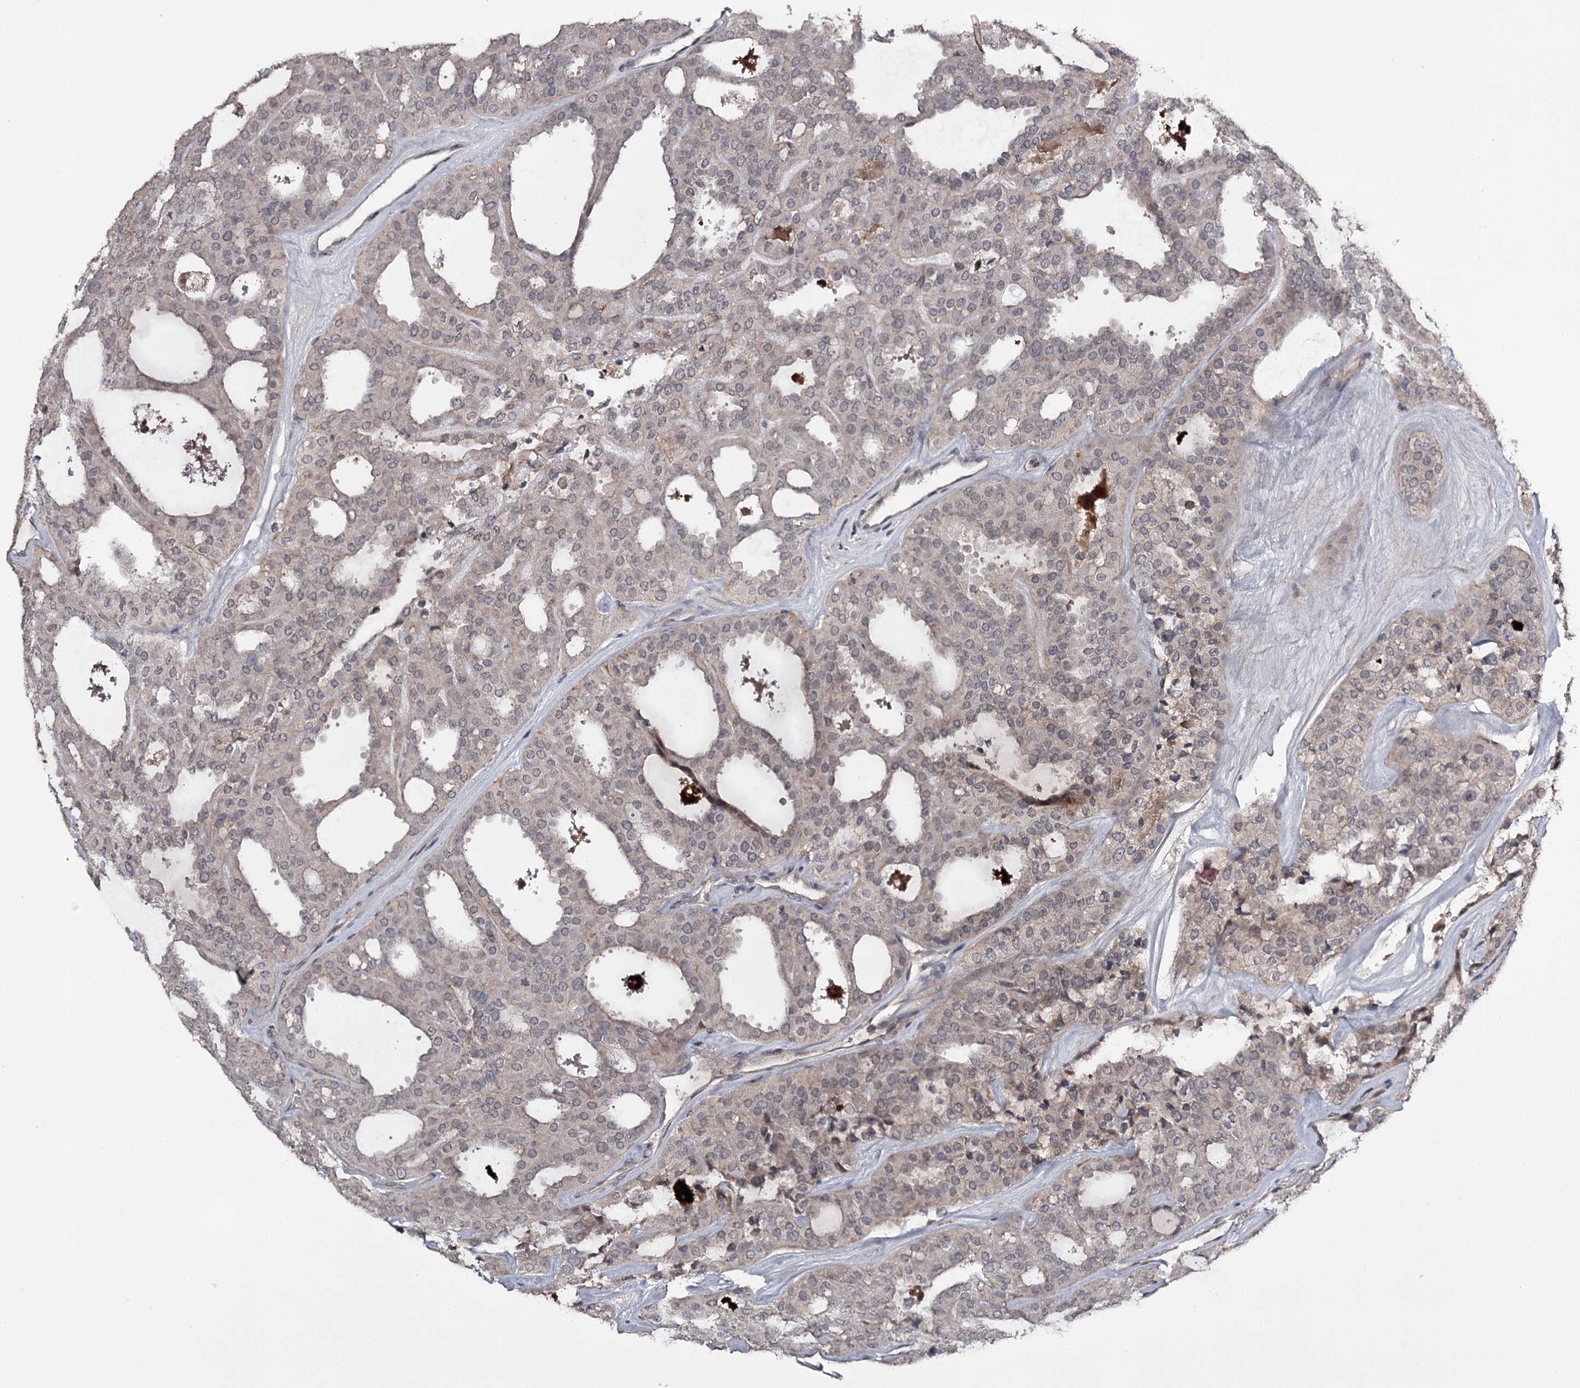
{"staining": {"intensity": "weak", "quantity": "<25%", "location": "cytoplasmic/membranous"}, "tissue": "thyroid cancer", "cell_type": "Tumor cells", "image_type": "cancer", "snomed": [{"axis": "morphology", "description": "Follicular adenoma carcinoma, NOS"}, {"axis": "topography", "description": "Thyroid gland"}], "caption": "Protein analysis of thyroid cancer reveals no significant expression in tumor cells.", "gene": "CWF19L2", "patient": {"sex": "male", "age": 75}}